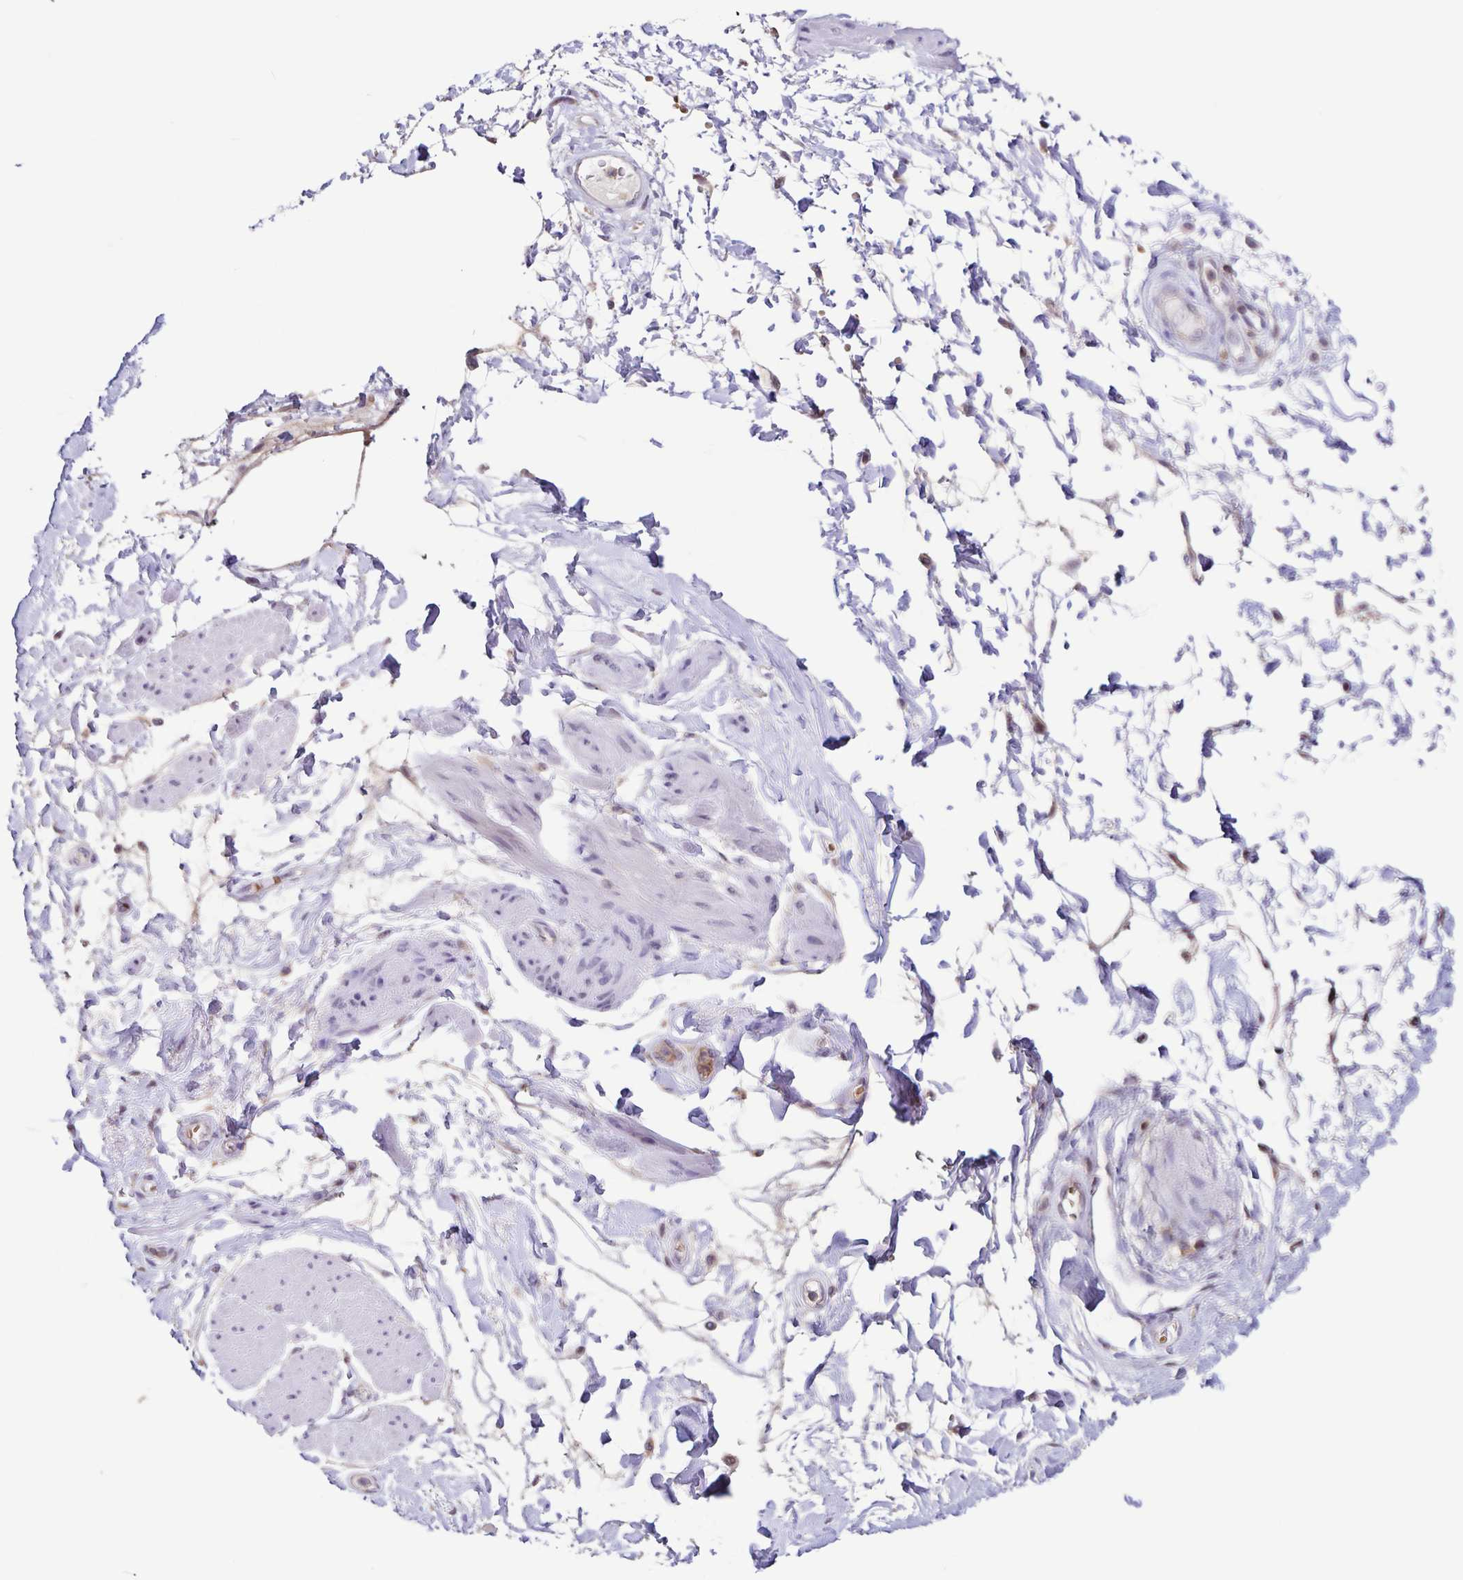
{"staining": {"intensity": "negative", "quantity": "none", "location": "none"}, "tissue": "adipose tissue", "cell_type": "Adipocytes", "image_type": "normal", "snomed": [{"axis": "morphology", "description": "Normal tissue, NOS"}, {"axis": "topography", "description": "Urinary bladder"}, {"axis": "topography", "description": "Peripheral nerve tissue"}], "caption": "Immunohistochemical staining of normal human adipose tissue exhibits no significant staining in adipocytes. (DAB IHC visualized using brightfield microscopy, high magnification).", "gene": "STPG4", "patient": {"sex": "female", "age": 60}}